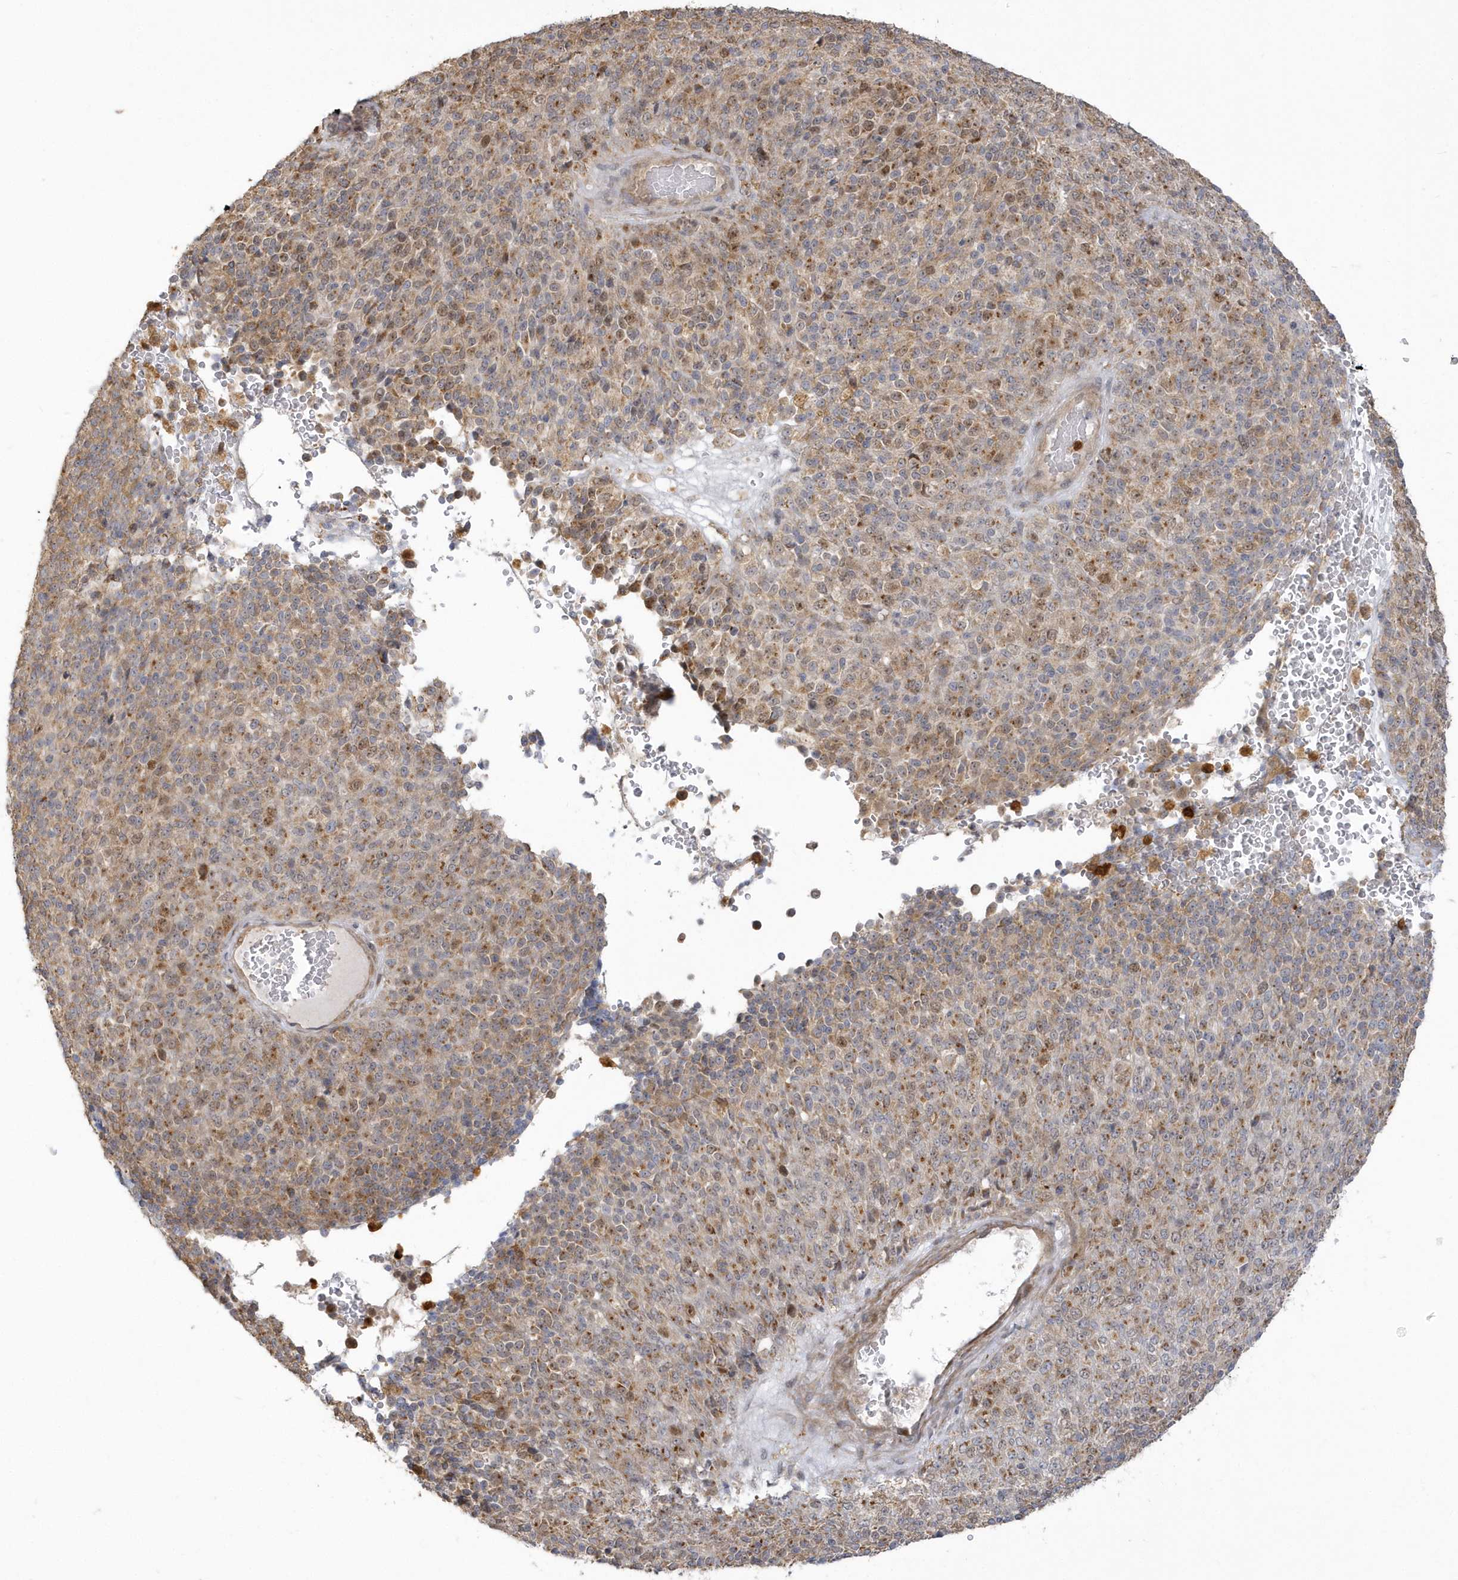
{"staining": {"intensity": "moderate", "quantity": "<25%", "location": "cytoplasmic/membranous,nuclear"}, "tissue": "melanoma", "cell_type": "Tumor cells", "image_type": "cancer", "snomed": [{"axis": "morphology", "description": "Malignant melanoma, Metastatic site"}, {"axis": "topography", "description": "Brain"}], "caption": "Melanoma stained with a brown dye demonstrates moderate cytoplasmic/membranous and nuclear positive expression in approximately <25% of tumor cells.", "gene": "NAF1", "patient": {"sex": "female", "age": 56}}